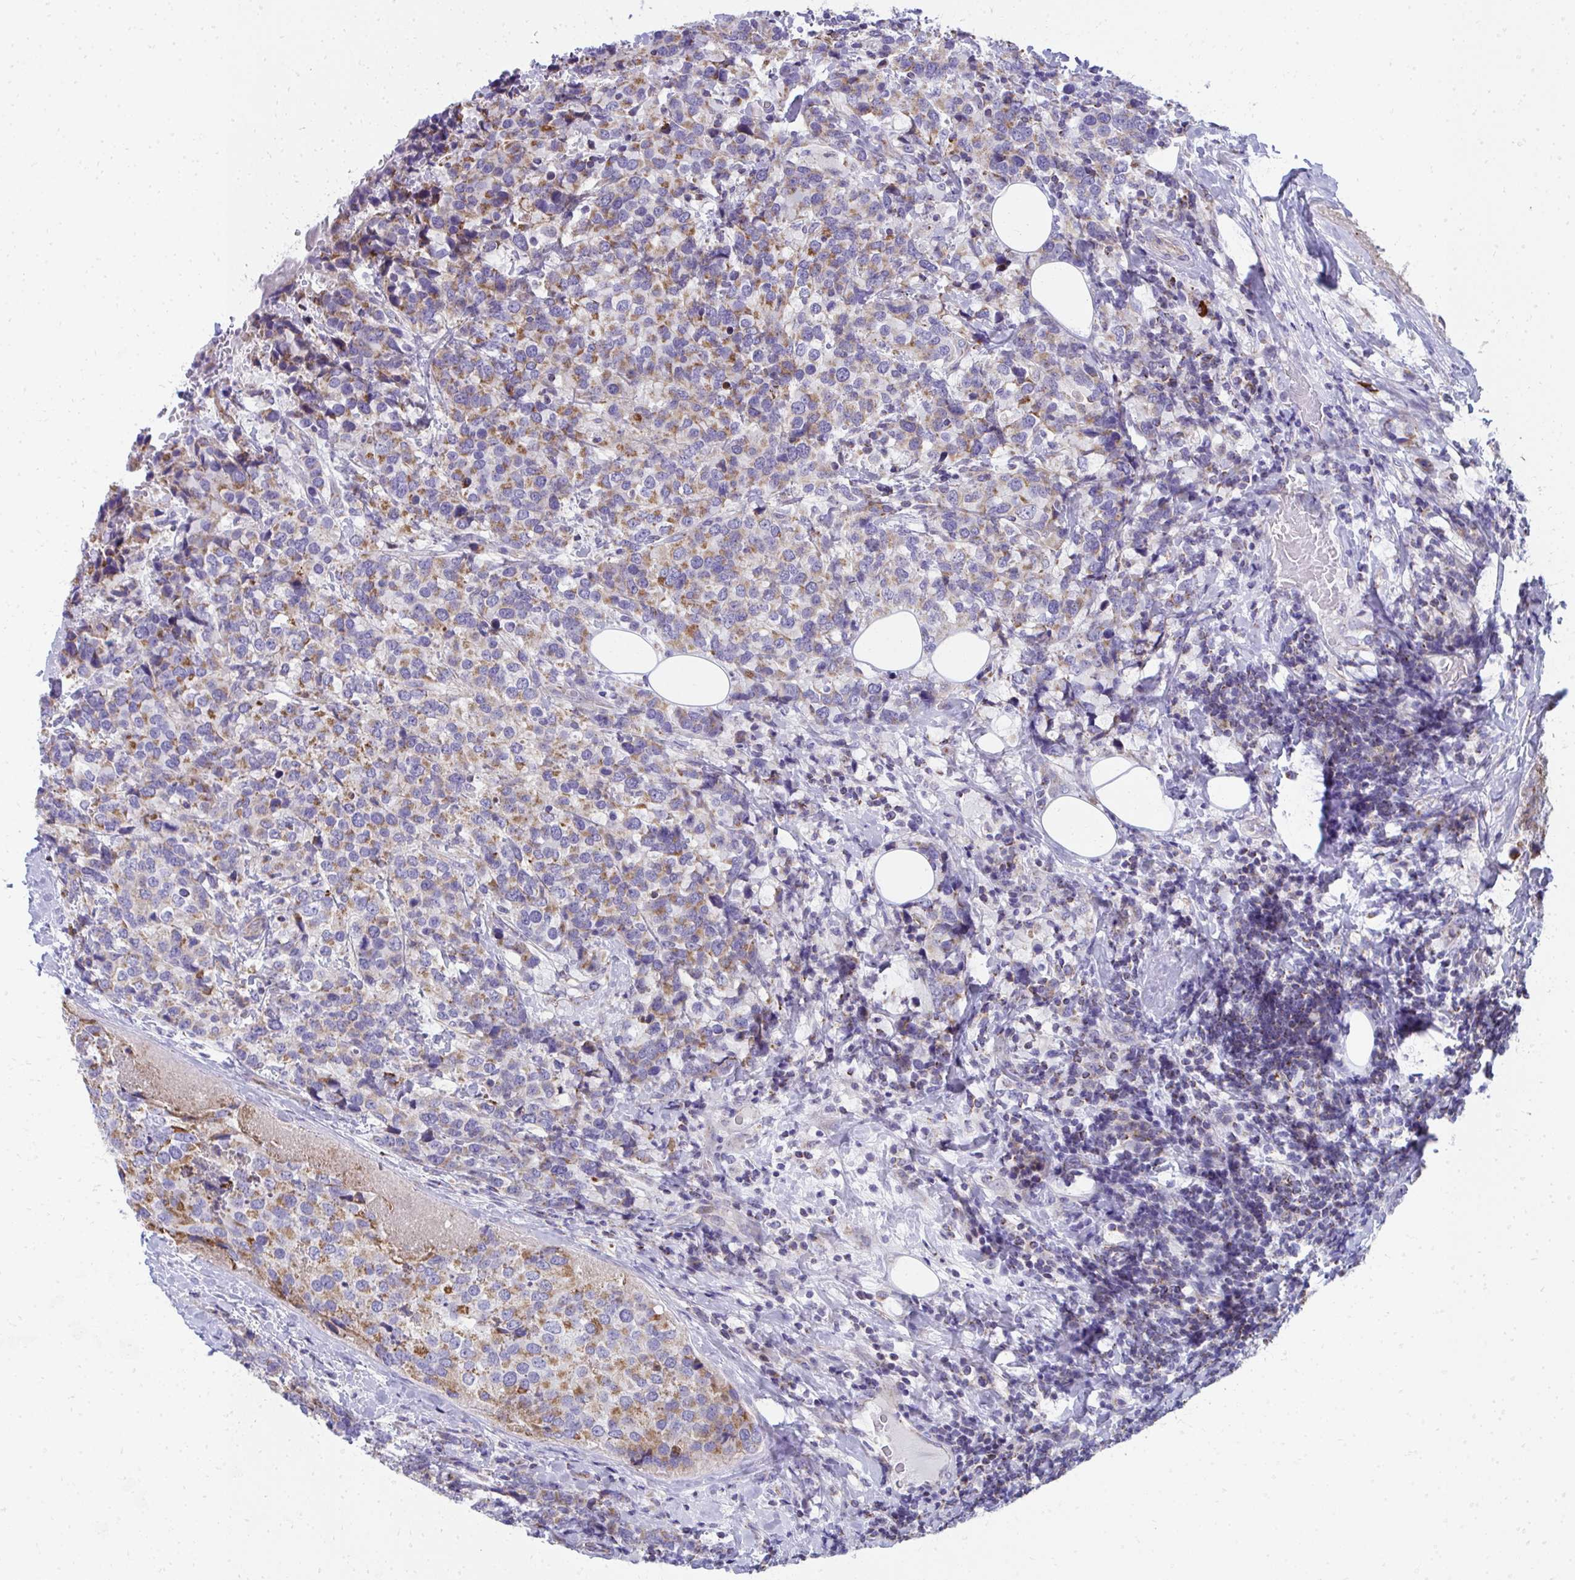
{"staining": {"intensity": "moderate", "quantity": "25%-75%", "location": "cytoplasmic/membranous"}, "tissue": "breast cancer", "cell_type": "Tumor cells", "image_type": "cancer", "snomed": [{"axis": "morphology", "description": "Lobular carcinoma"}, {"axis": "topography", "description": "Breast"}], "caption": "Protein staining shows moderate cytoplasmic/membranous staining in about 25%-75% of tumor cells in breast cancer (lobular carcinoma).", "gene": "IL37", "patient": {"sex": "female", "age": 59}}